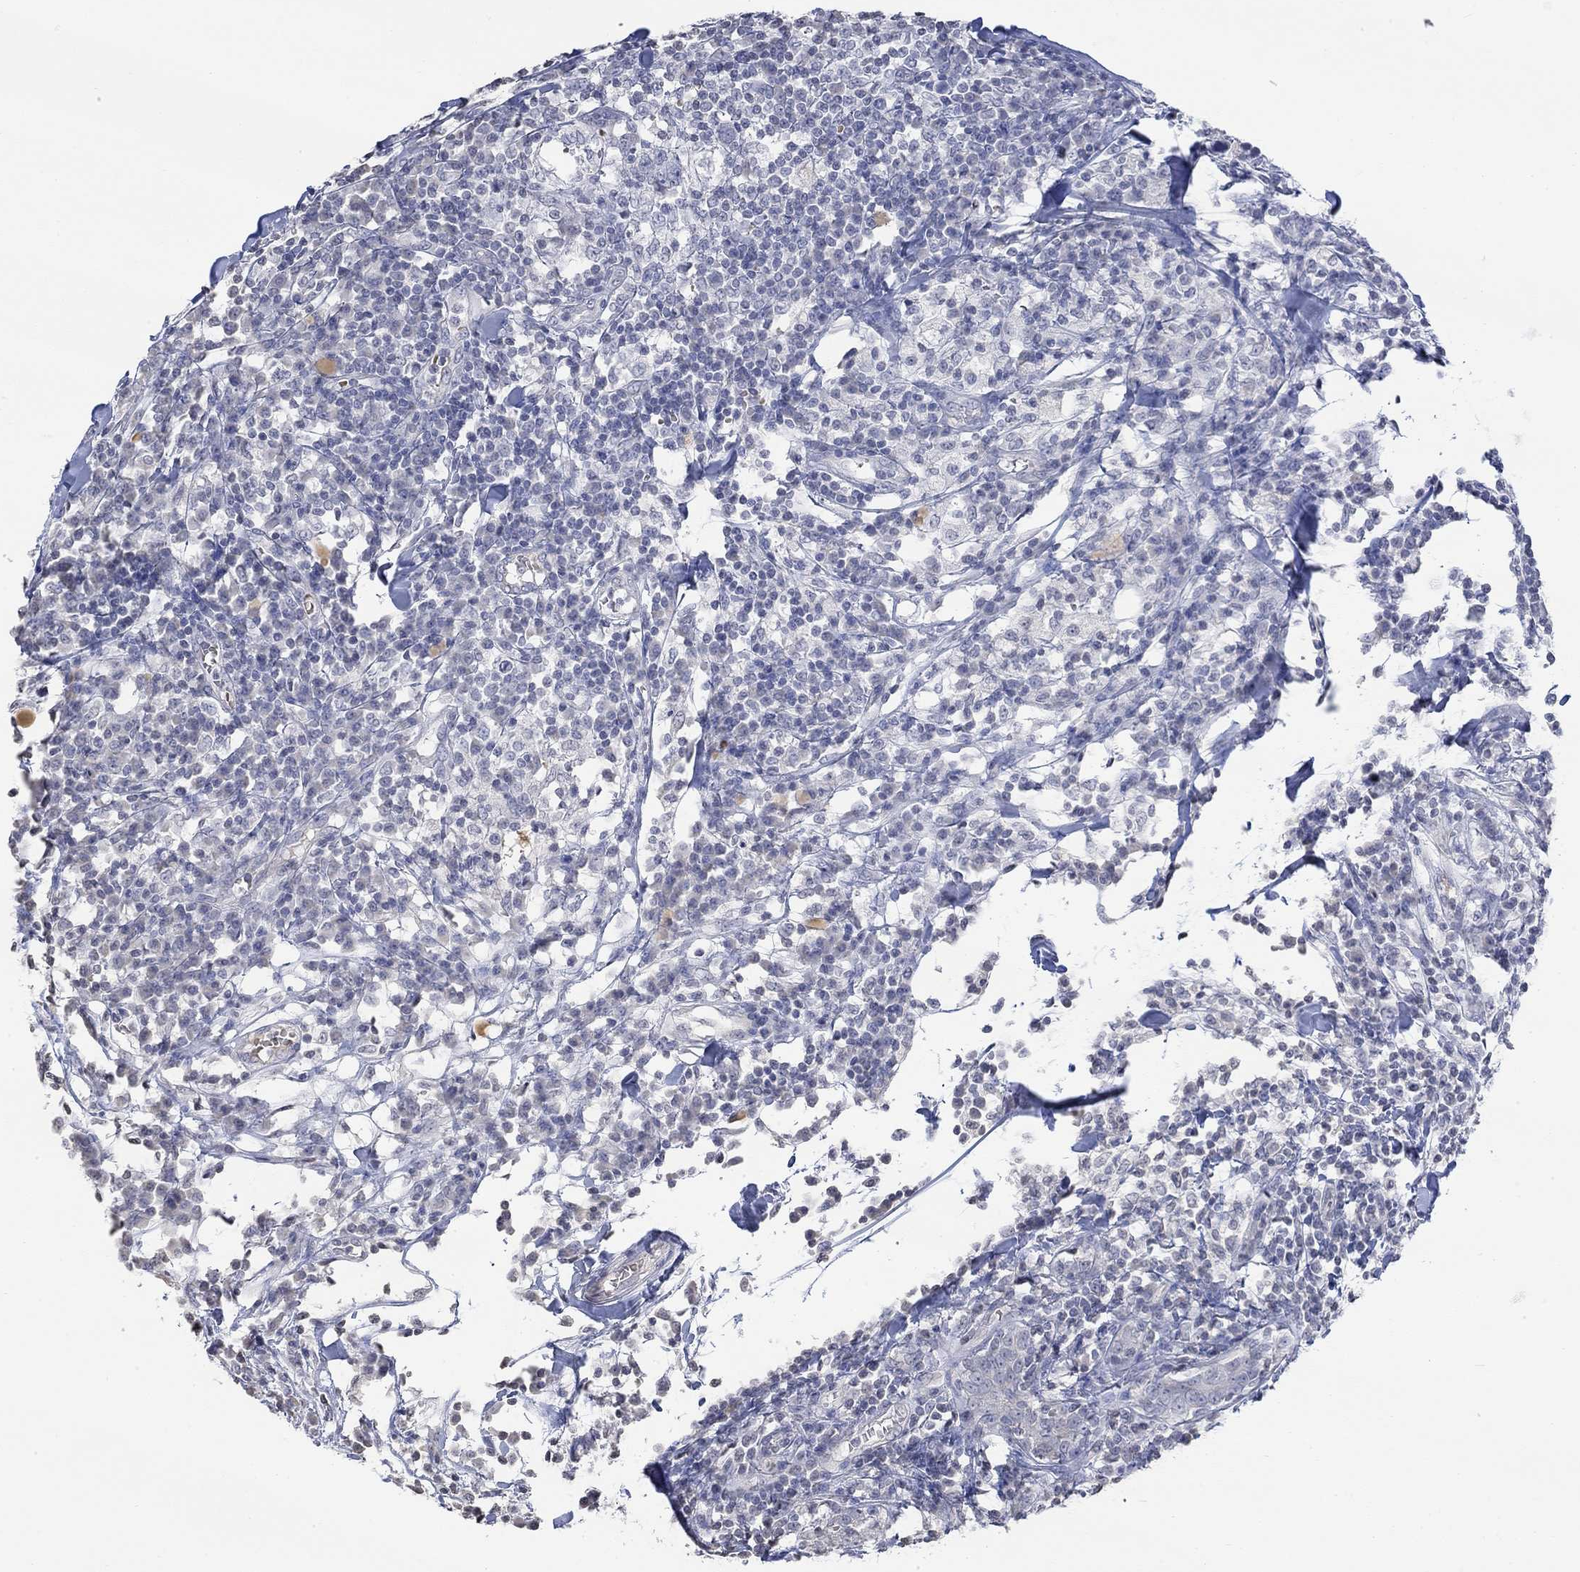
{"staining": {"intensity": "negative", "quantity": "none", "location": "none"}, "tissue": "breast cancer", "cell_type": "Tumor cells", "image_type": "cancer", "snomed": [{"axis": "morphology", "description": "Duct carcinoma"}, {"axis": "topography", "description": "Breast"}], "caption": "Breast cancer was stained to show a protein in brown. There is no significant staining in tumor cells. (Stains: DAB immunohistochemistry with hematoxylin counter stain, Microscopy: brightfield microscopy at high magnification).", "gene": "TMEM255A", "patient": {"sex": "female", "age": 30}}